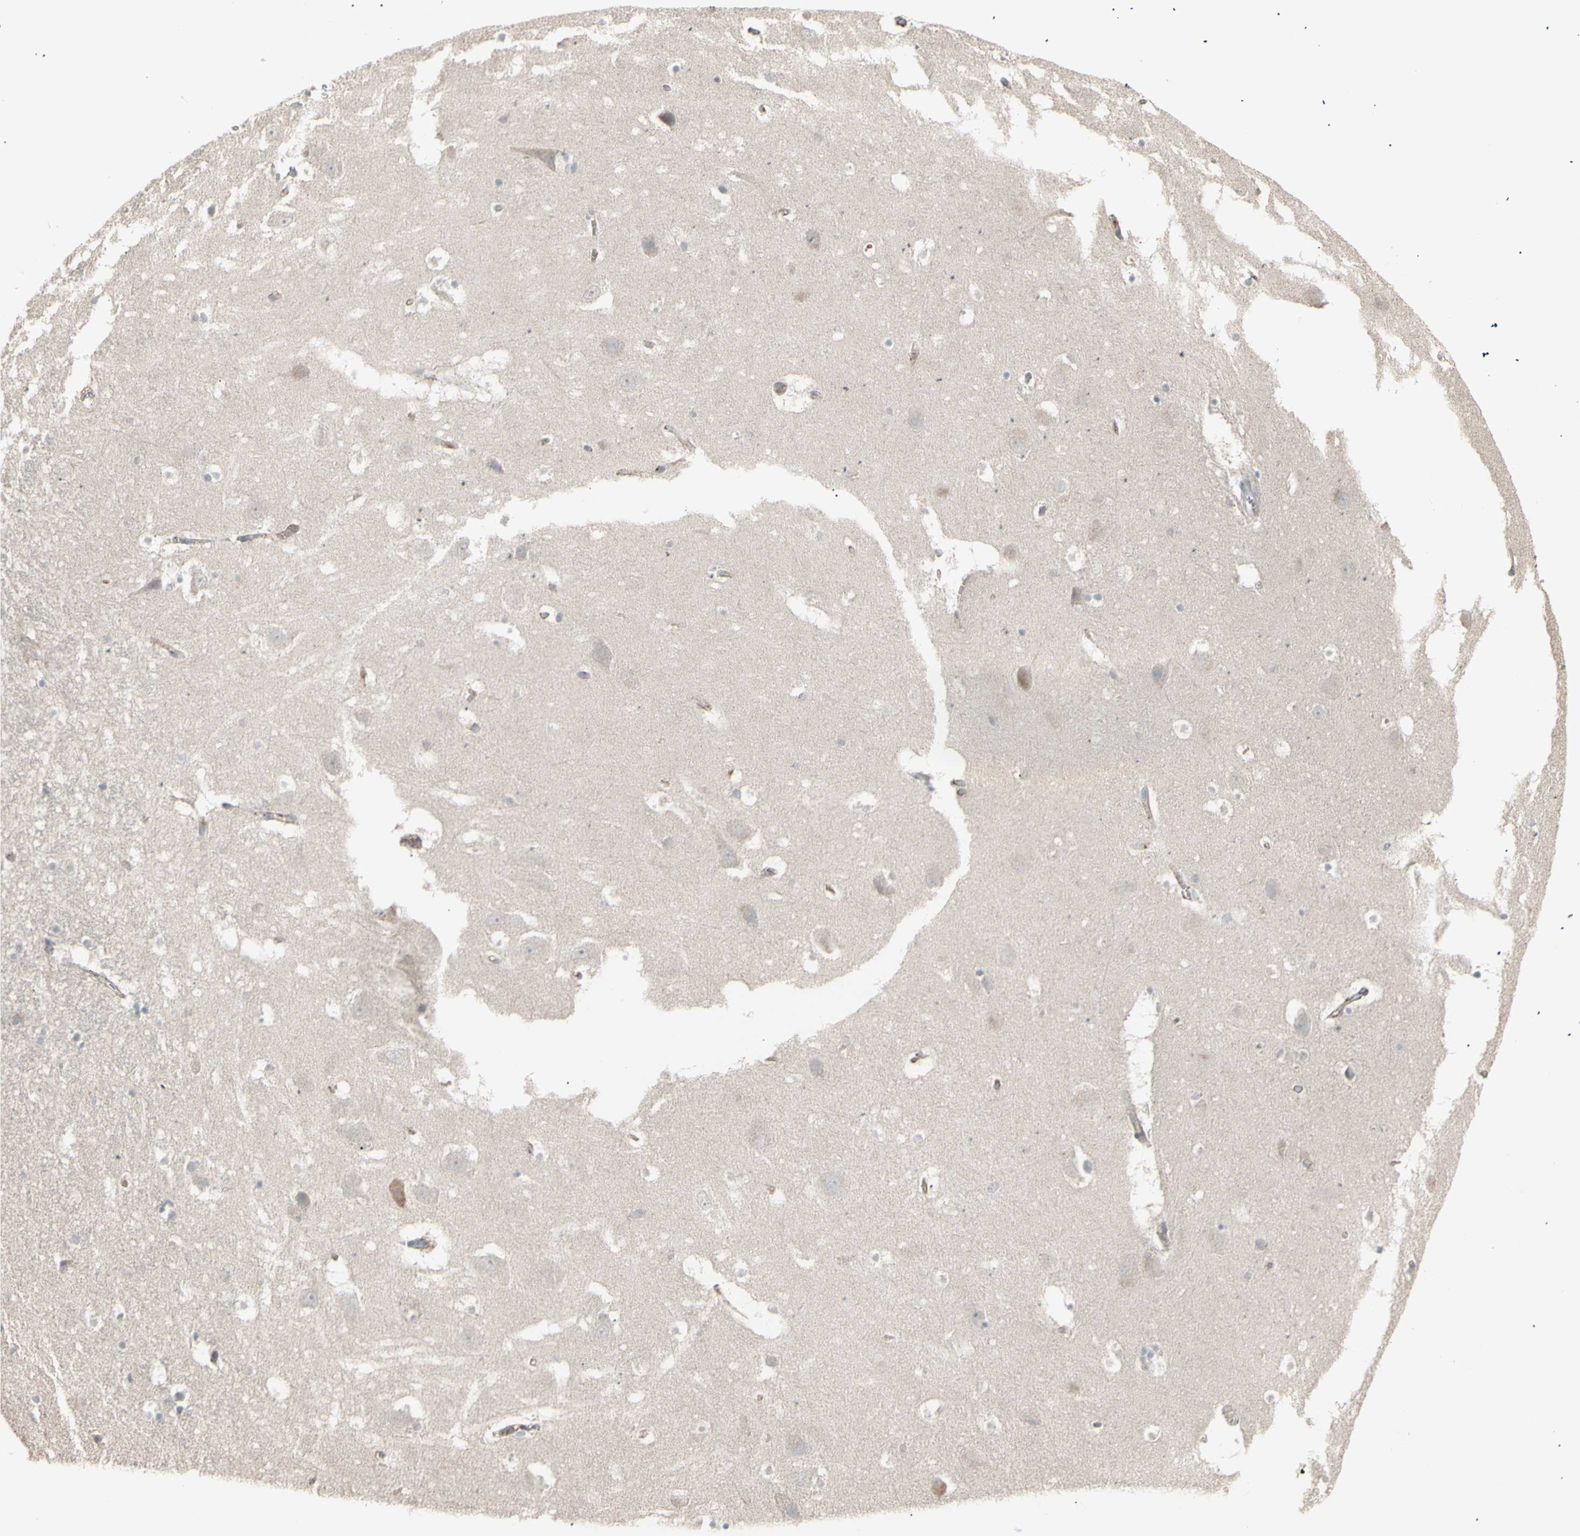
{"staining": {"intensity": "weak", "quantity": "<25%", "location": "cytoplasmic/membranous"}, "tissue": "hippocampus", "cell_type": "Glial cells", "image_type": "normal", "snomed": [{"axis": "morphology", "description": "Normal tissue, NOS"}, {"axis": "topography", "description": "Hippocampus"}], "caption": "Human hippocampus stained for a protein using immunohistochemistry shows no positivity in glial cells.", "gene": "CSK", "patient": {"sex": "male", "age": 45}}